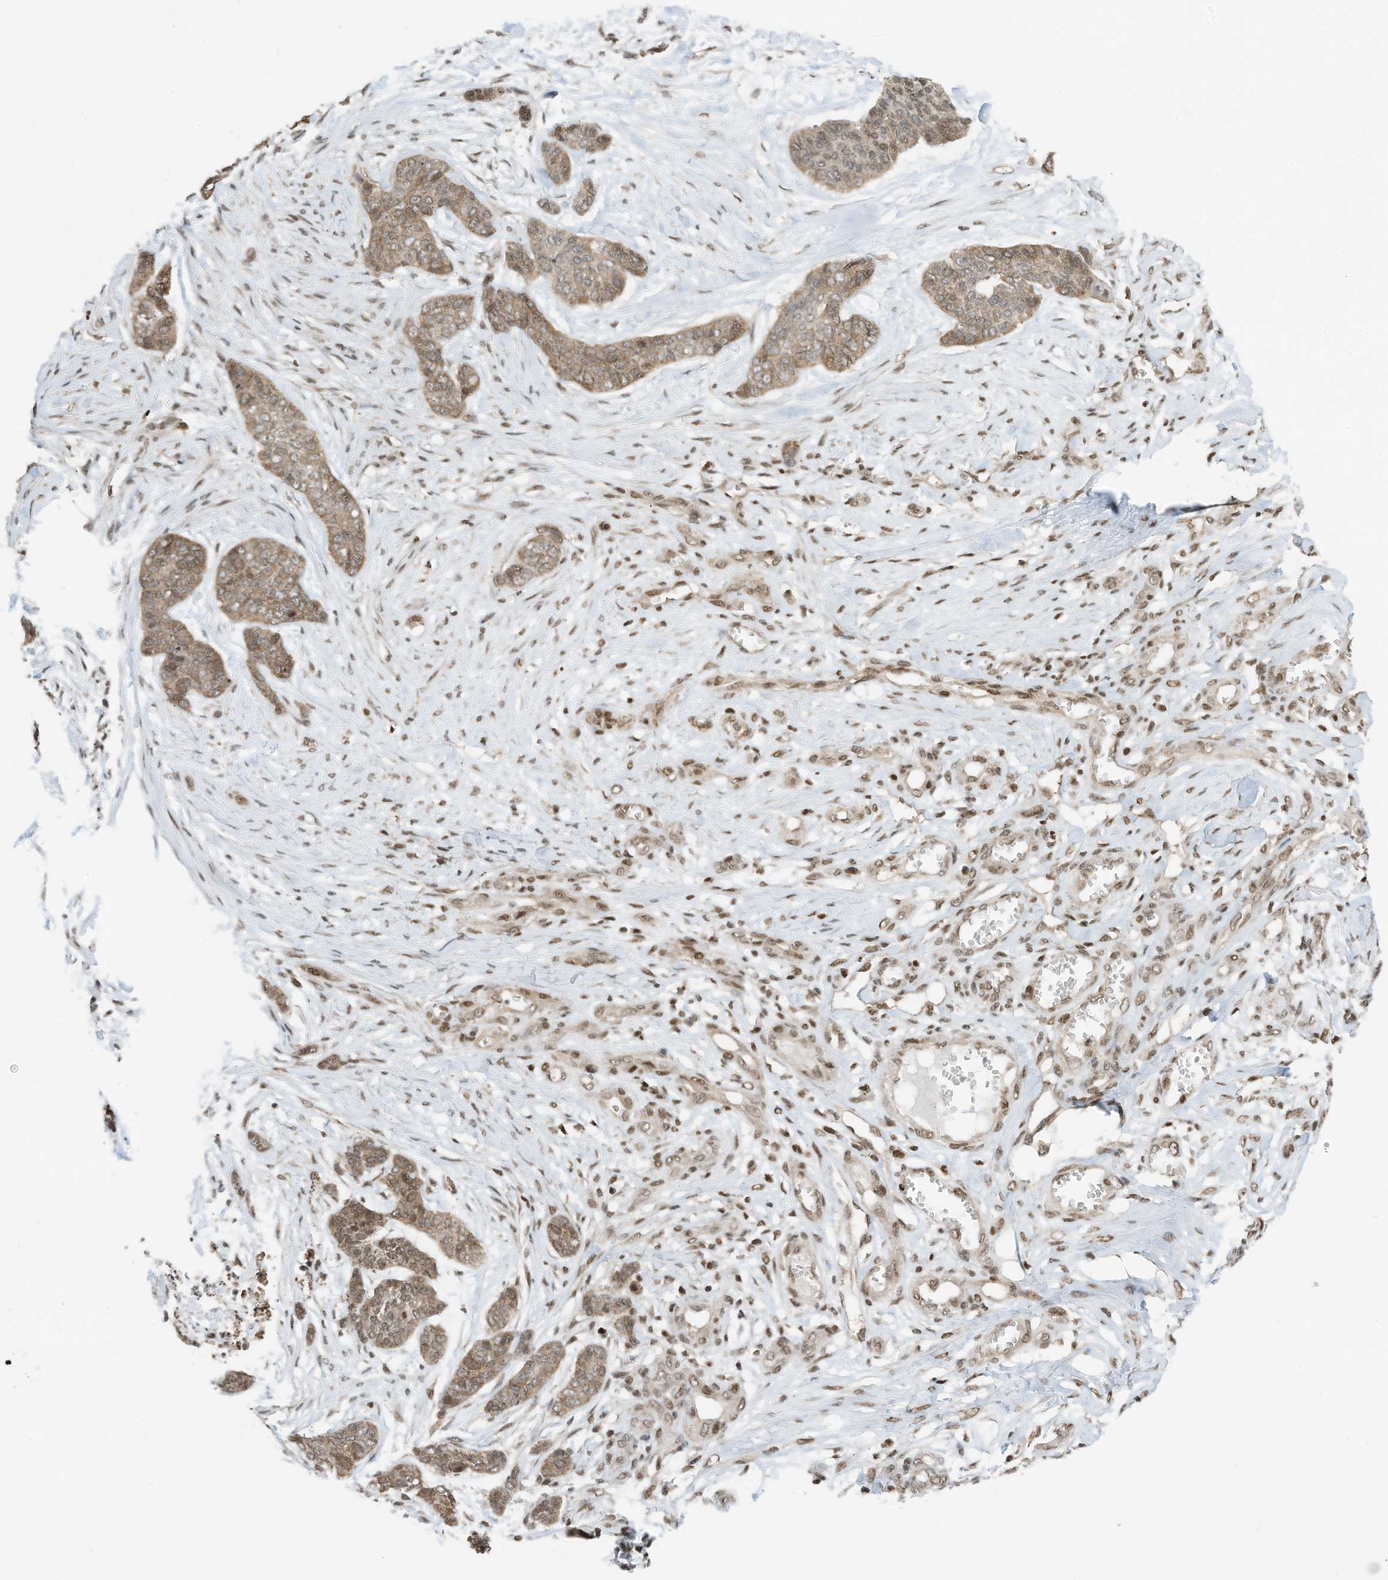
{"staining": {"intensity": "weak", "quantity": "25%-75%", "location": "nuclear"}, "tissue": "skin cancer", "cell_type": "Tumor cells", "image_type": "cancer", "snomed": [{"axis": "morphology", "description": "Basal cell carcinoma"}, {"axis": "topography", "description": "Skin"}], "caption": "IHC of human skin cancer (basal cell carcinoma) exhibits low levels of weak nuclear positivity in approximately 25%-75% of tumor cells.", "gene": "KPNB1", "patient": {"sex": "female", "age": 64}}